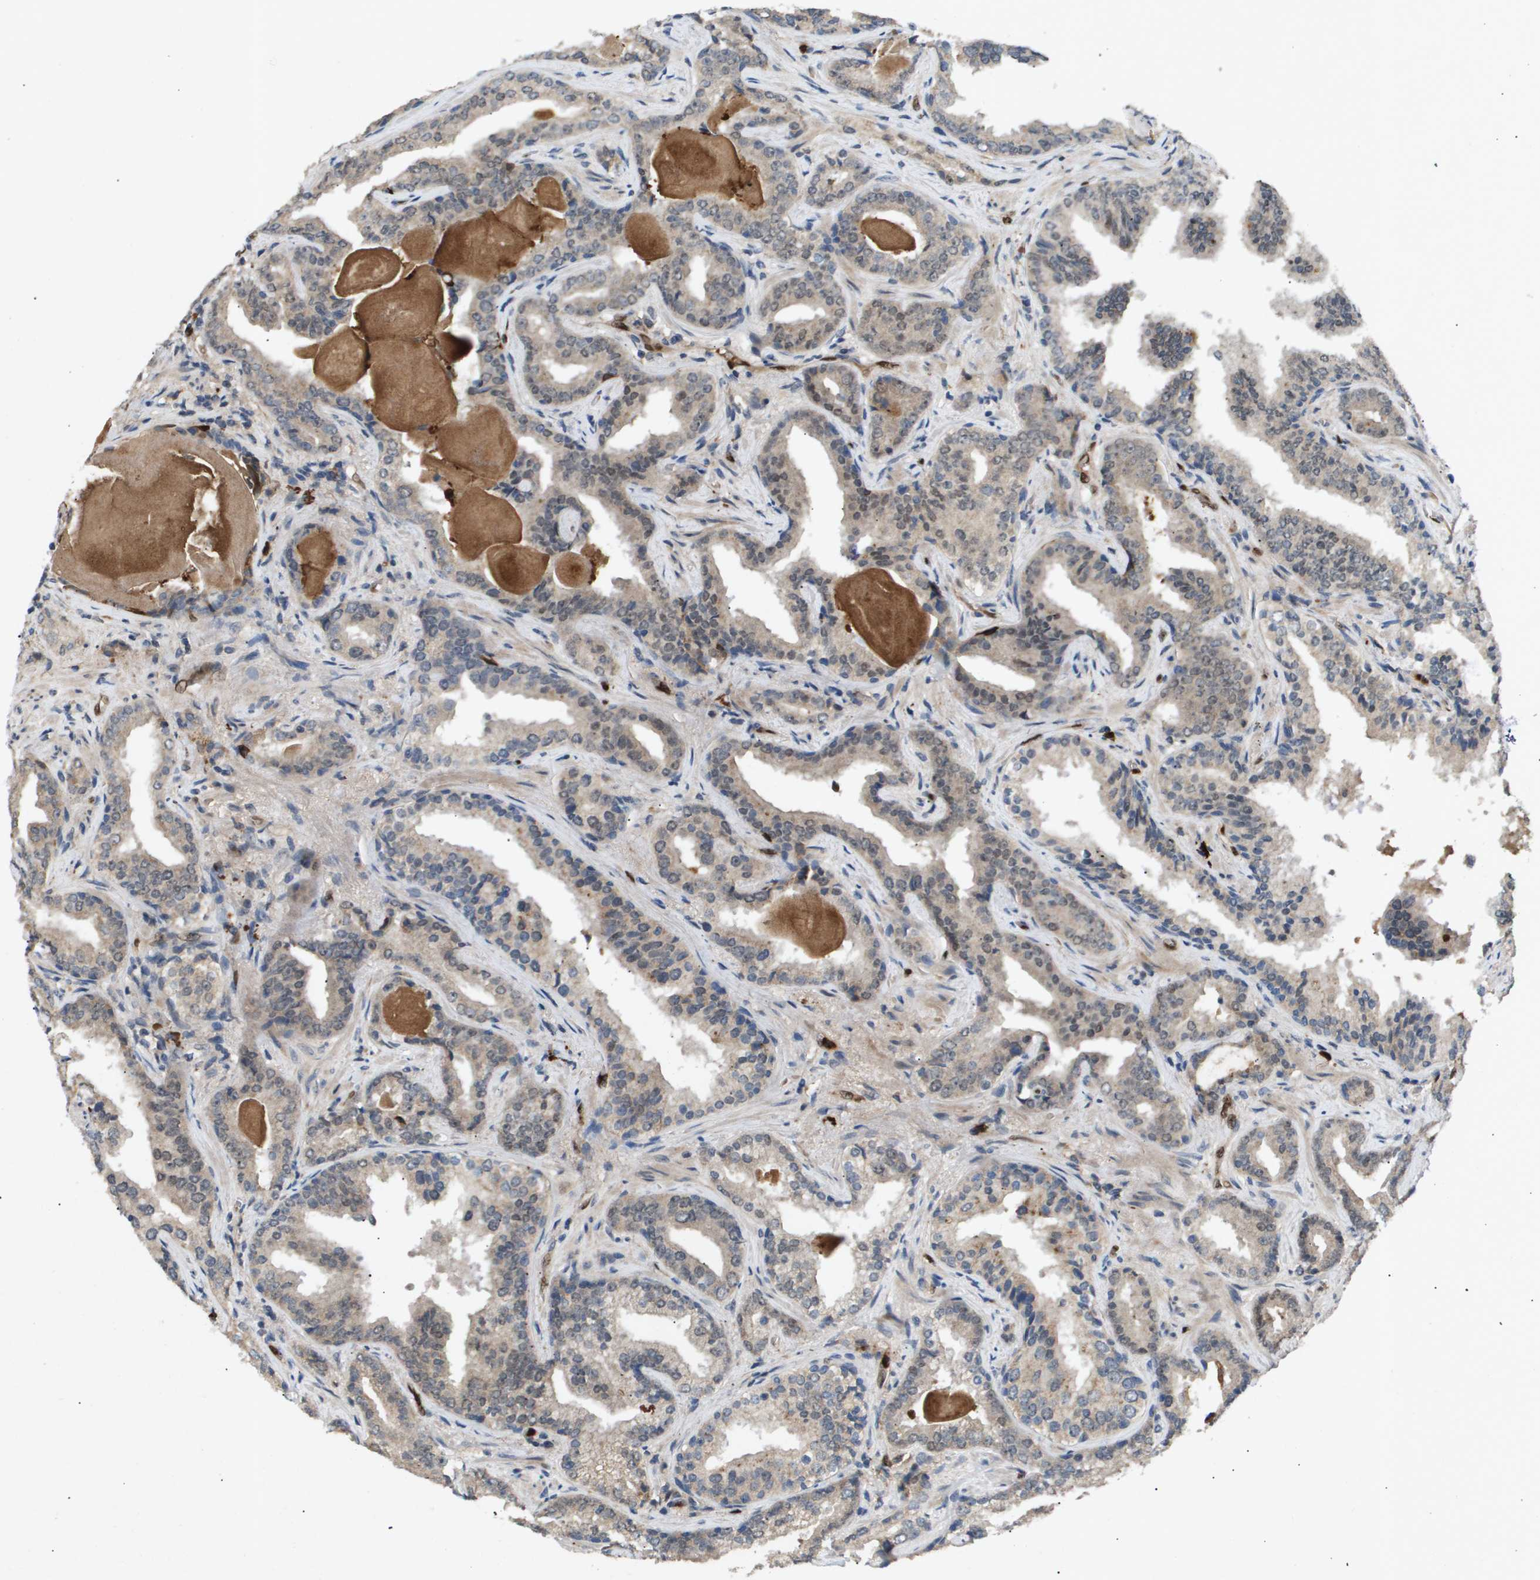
{"staining": {"intensity": "weak", "quantity": "25%-75%", "location": "cytoplasmic/membranous"}, "tissue": "prostate cancer", "cell_type": "Tumor cells", "image_type": "cancer", "snomed": [{"axis": "morphology", "description": "Adenocarcinoma, Low grade"}, {"axis": "topography", "description": "Prostate"}], "caption": "A brown stain labels weak cytoplasmic/membranous staining of a protein in prostate cancer tumor cells.", "gene": "ERG", "patient": {"sex": "male", "age": 60}}